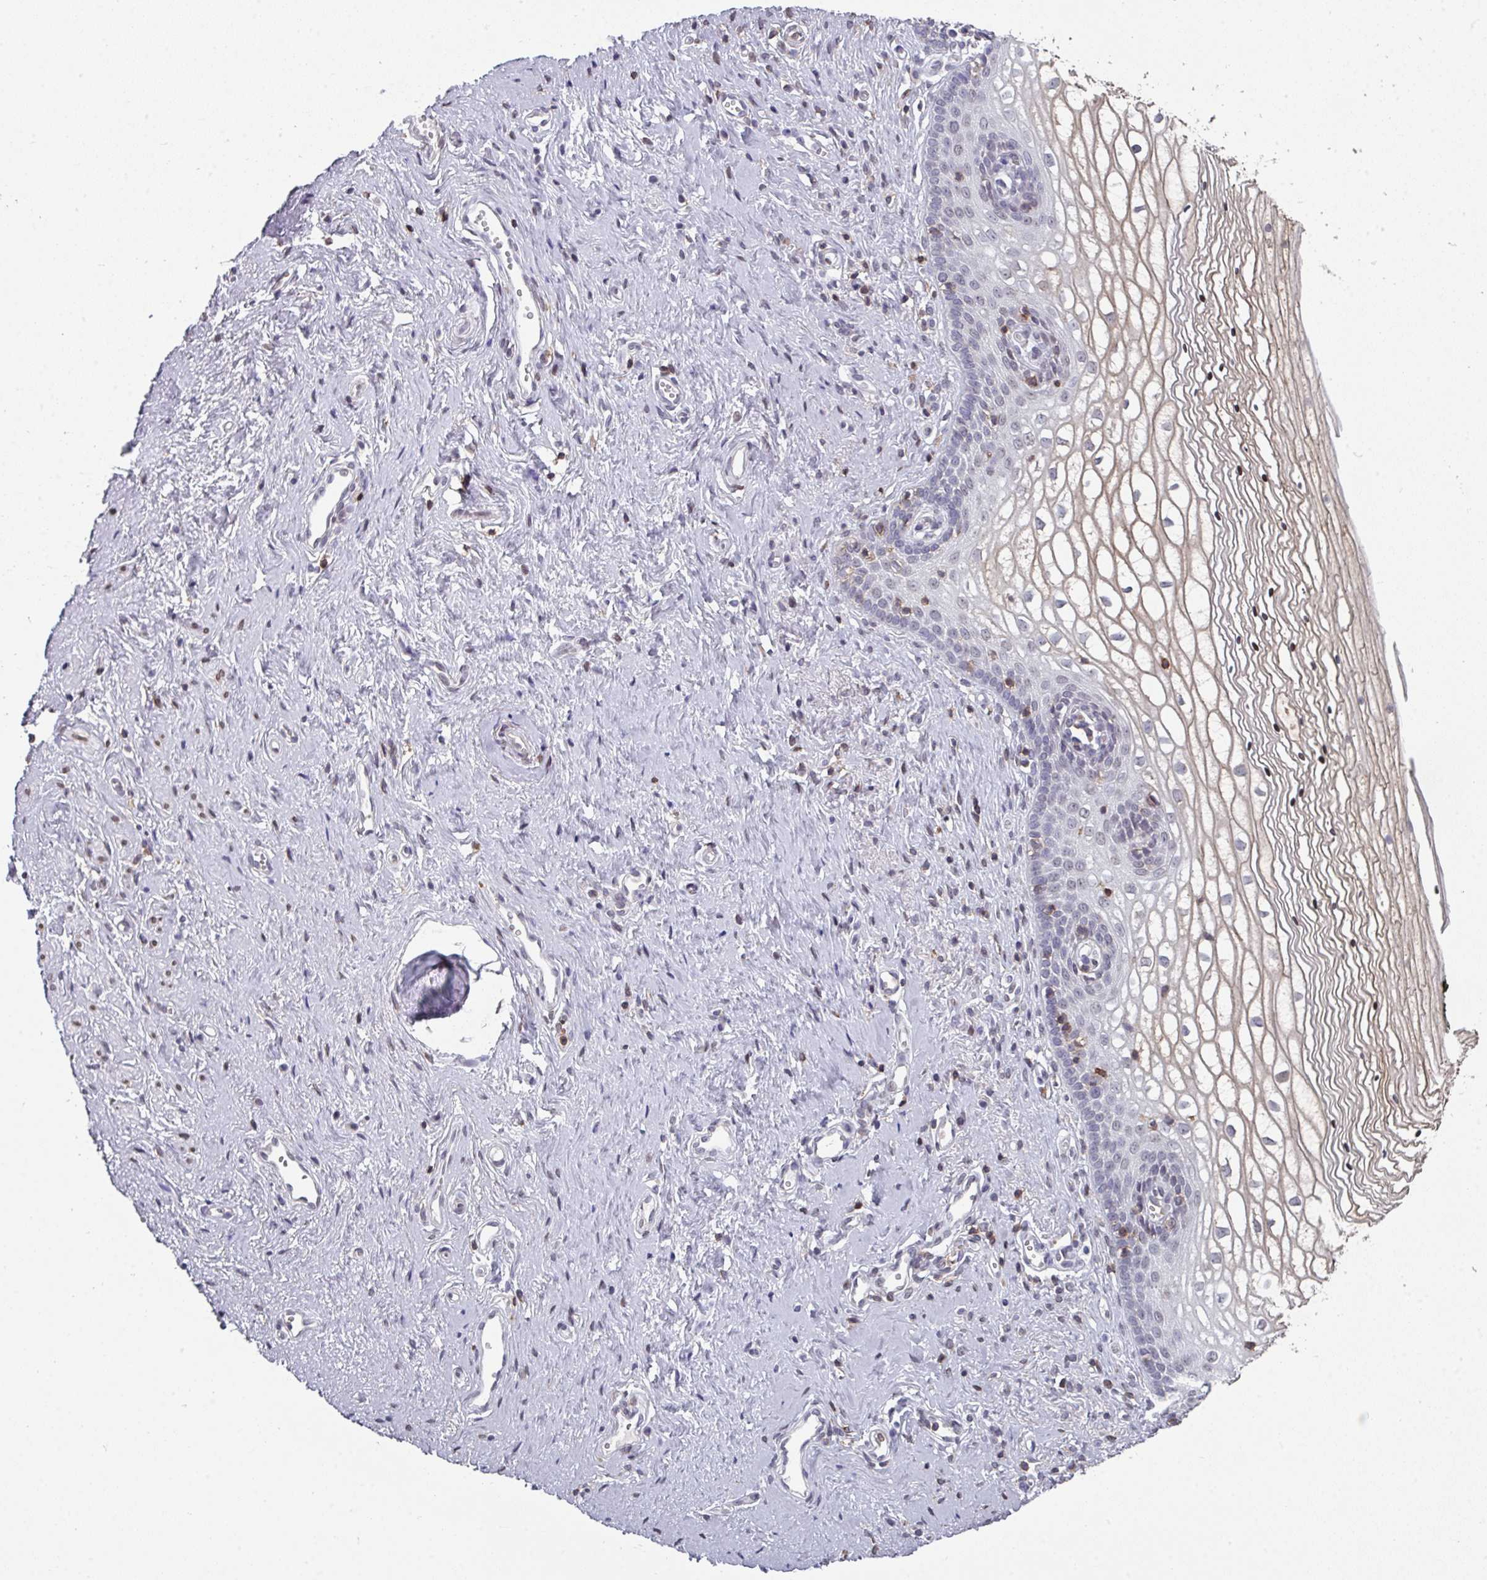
{"staining": {"intensity": "moderate", "quantity": "<25%", "location": "cytoplasmic/membranous"}, "tissue": "vagina", "cell_type": "Squamous epithelial cells", "image_type": "normal", "snomed": [{"axis": "morphology", "description": "Normal tissue, NOS"}, {"axis": "topography", "description": "Vagina"}], "caption": "Squamous epithelial cells display low levels of moderate cytoplasmic/membranous expression in approximately <25% of cells in unremarkable human vagina. The staining is performed using DAB brown chromogen to label protein expression. The nuclei are counter-stained blue using hematoxylin.", "gene": "RASAL3", "patient": {"sex": "female", "age": 59}}